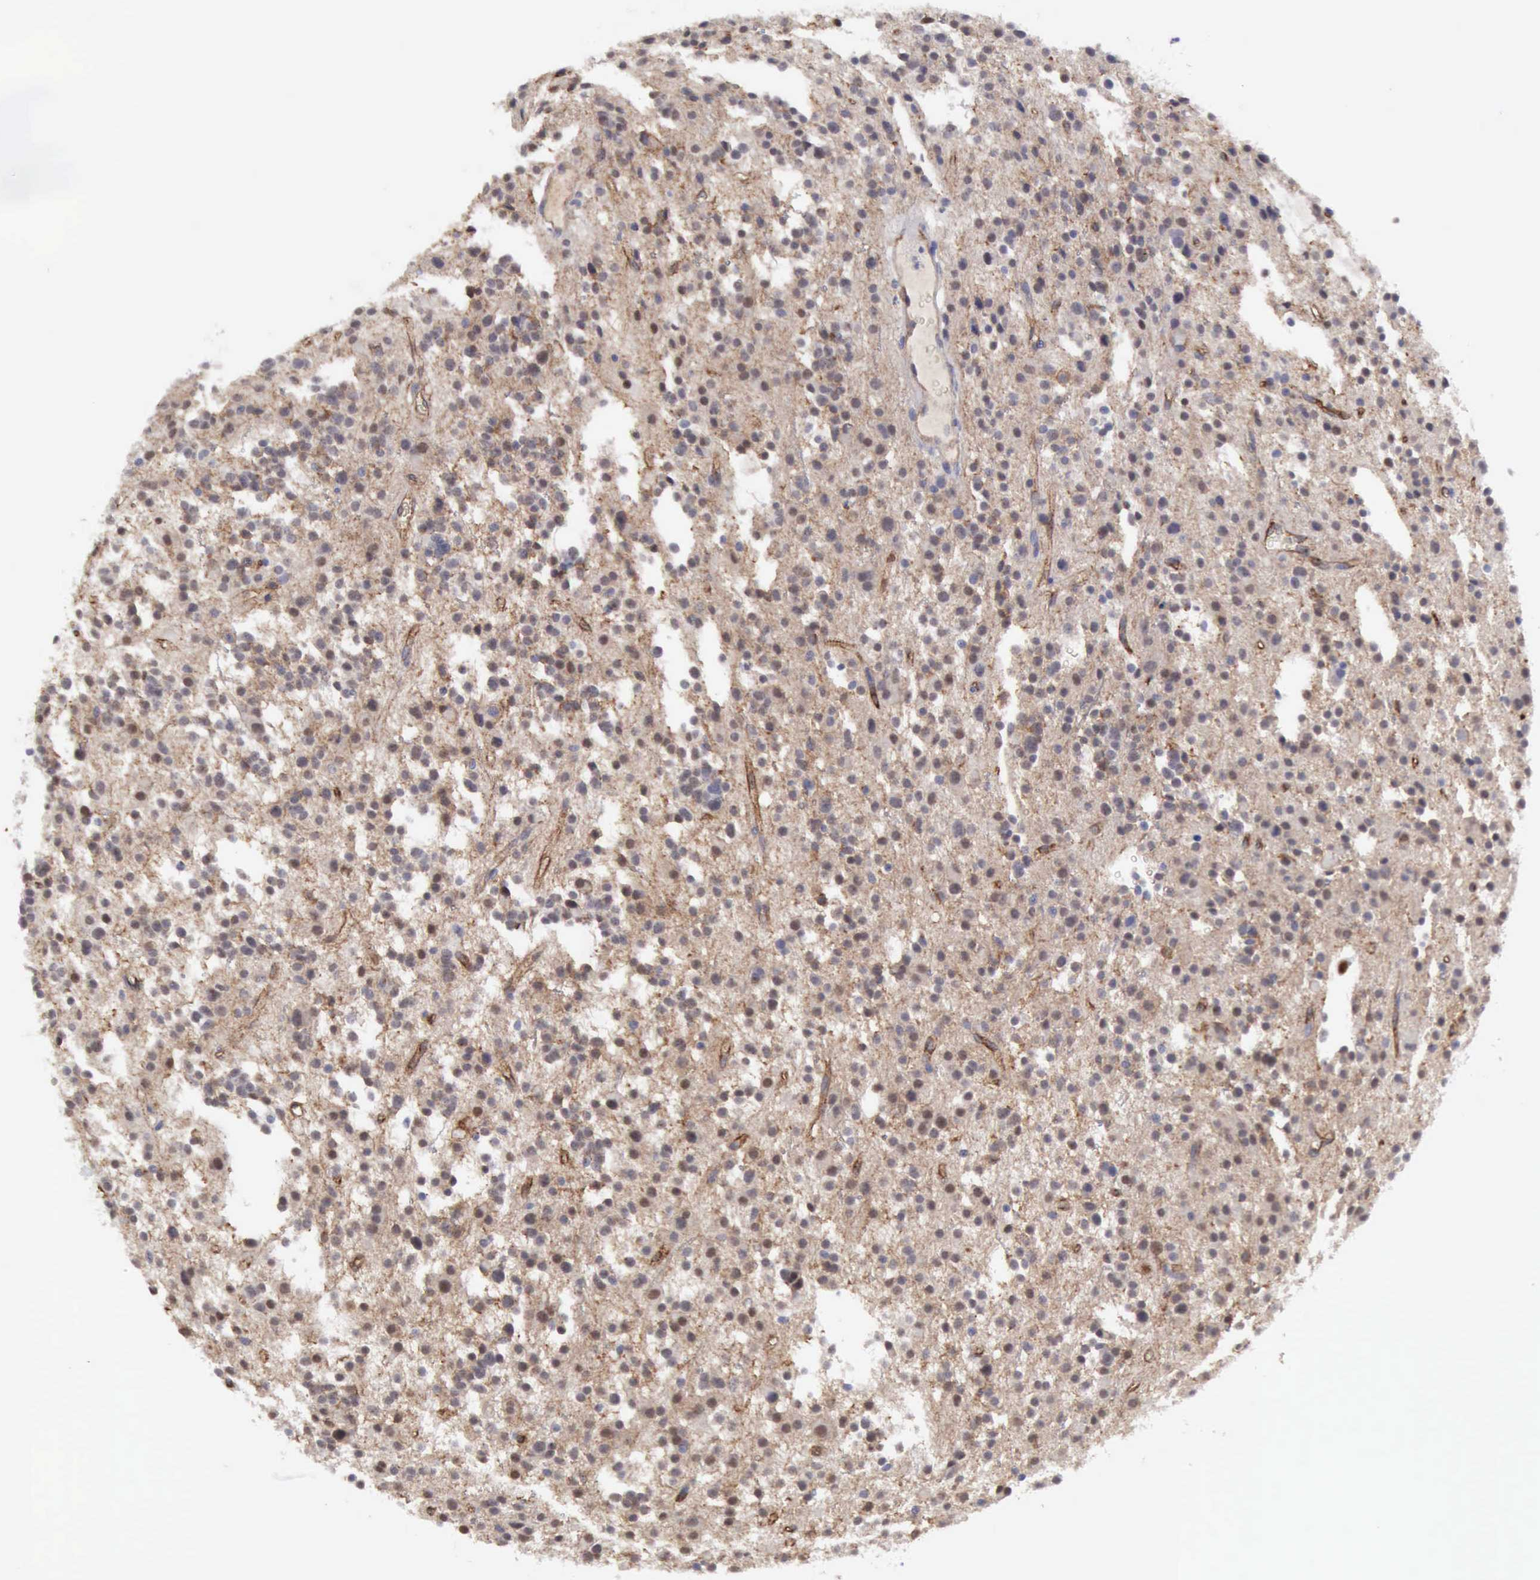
{"staining": {"intensity": "weak", "quantity": ">75%", "location": "cytoplasmic/membranous"}, "tissue": "glioma", "cell_type": "Tumor cells", "image_type": "cancer", "snomed": [{"axis": "morphology", "description": "Glioma, malignant, Low grade"}, {"axis": "topography", "description": "Brain"}], "caption": "Immunohistochemistry image of malignant glioma (low-grade) stained for a protein (brown), which reveals low levels of weak cytoplasmic/membranous expression in approximately >75% of tumor cells.", "gene": "TFRC", "patient": {"sex": "female", "age": 36}}